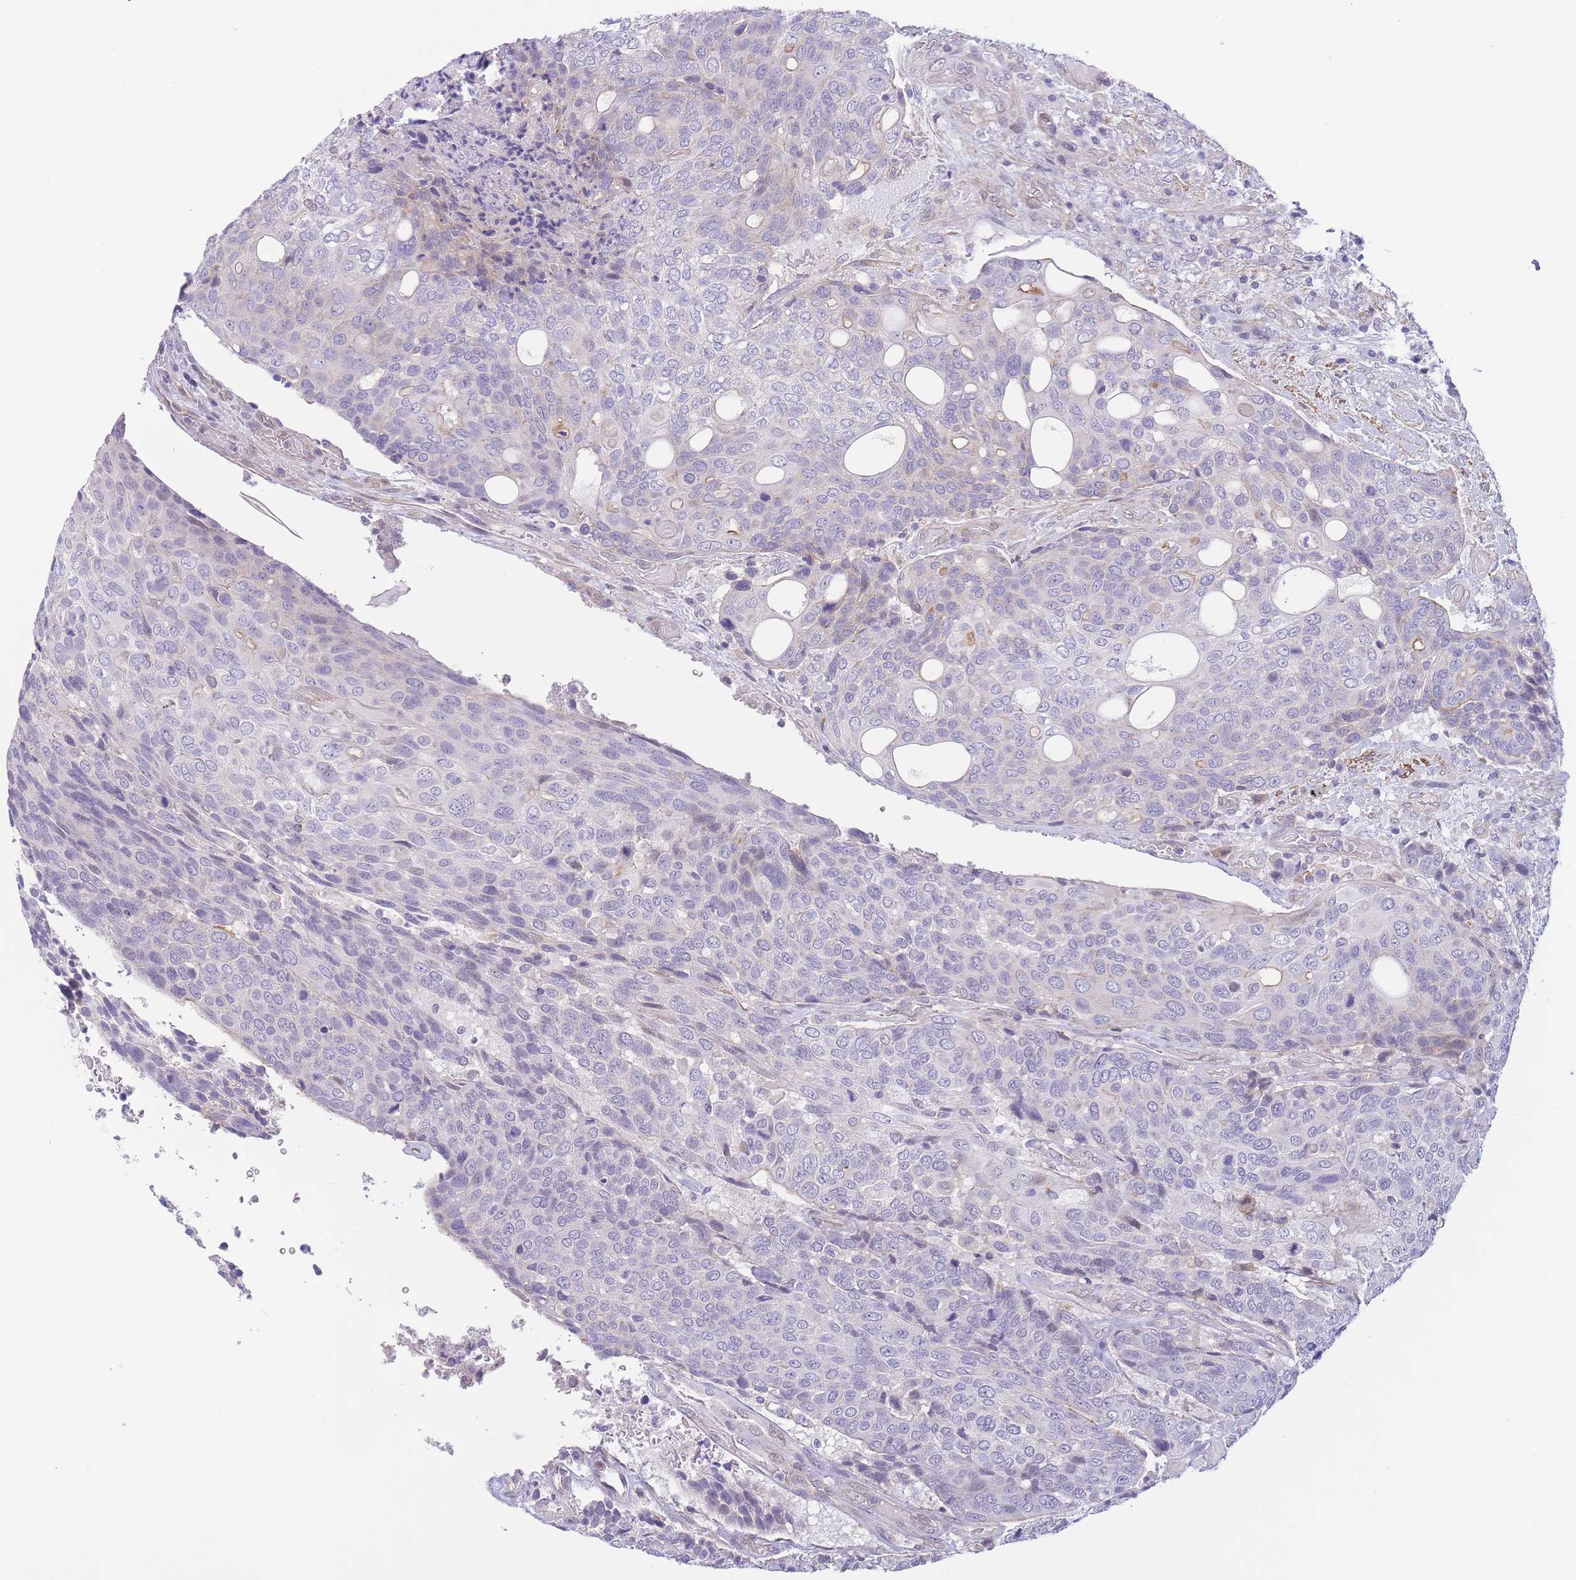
{"staining": {"intensity": "negative", "quantity": "none", "location": "none"}, "tissue": "urothelial cancer", "cell_type": "Tumor cells", "image_type": "cancer", "snomed": [{"axis": "morphology", "description": "Urothelial carcinoma, High grade"}, {"axis": "topography", "description": "Urinary bladder"}], "caption": "Tumor cells are negative for protein expression in human urothelial carcinoma (high-grade).", "gene": "C9orf152", "patient": {"sex": "female", "age": 70}}